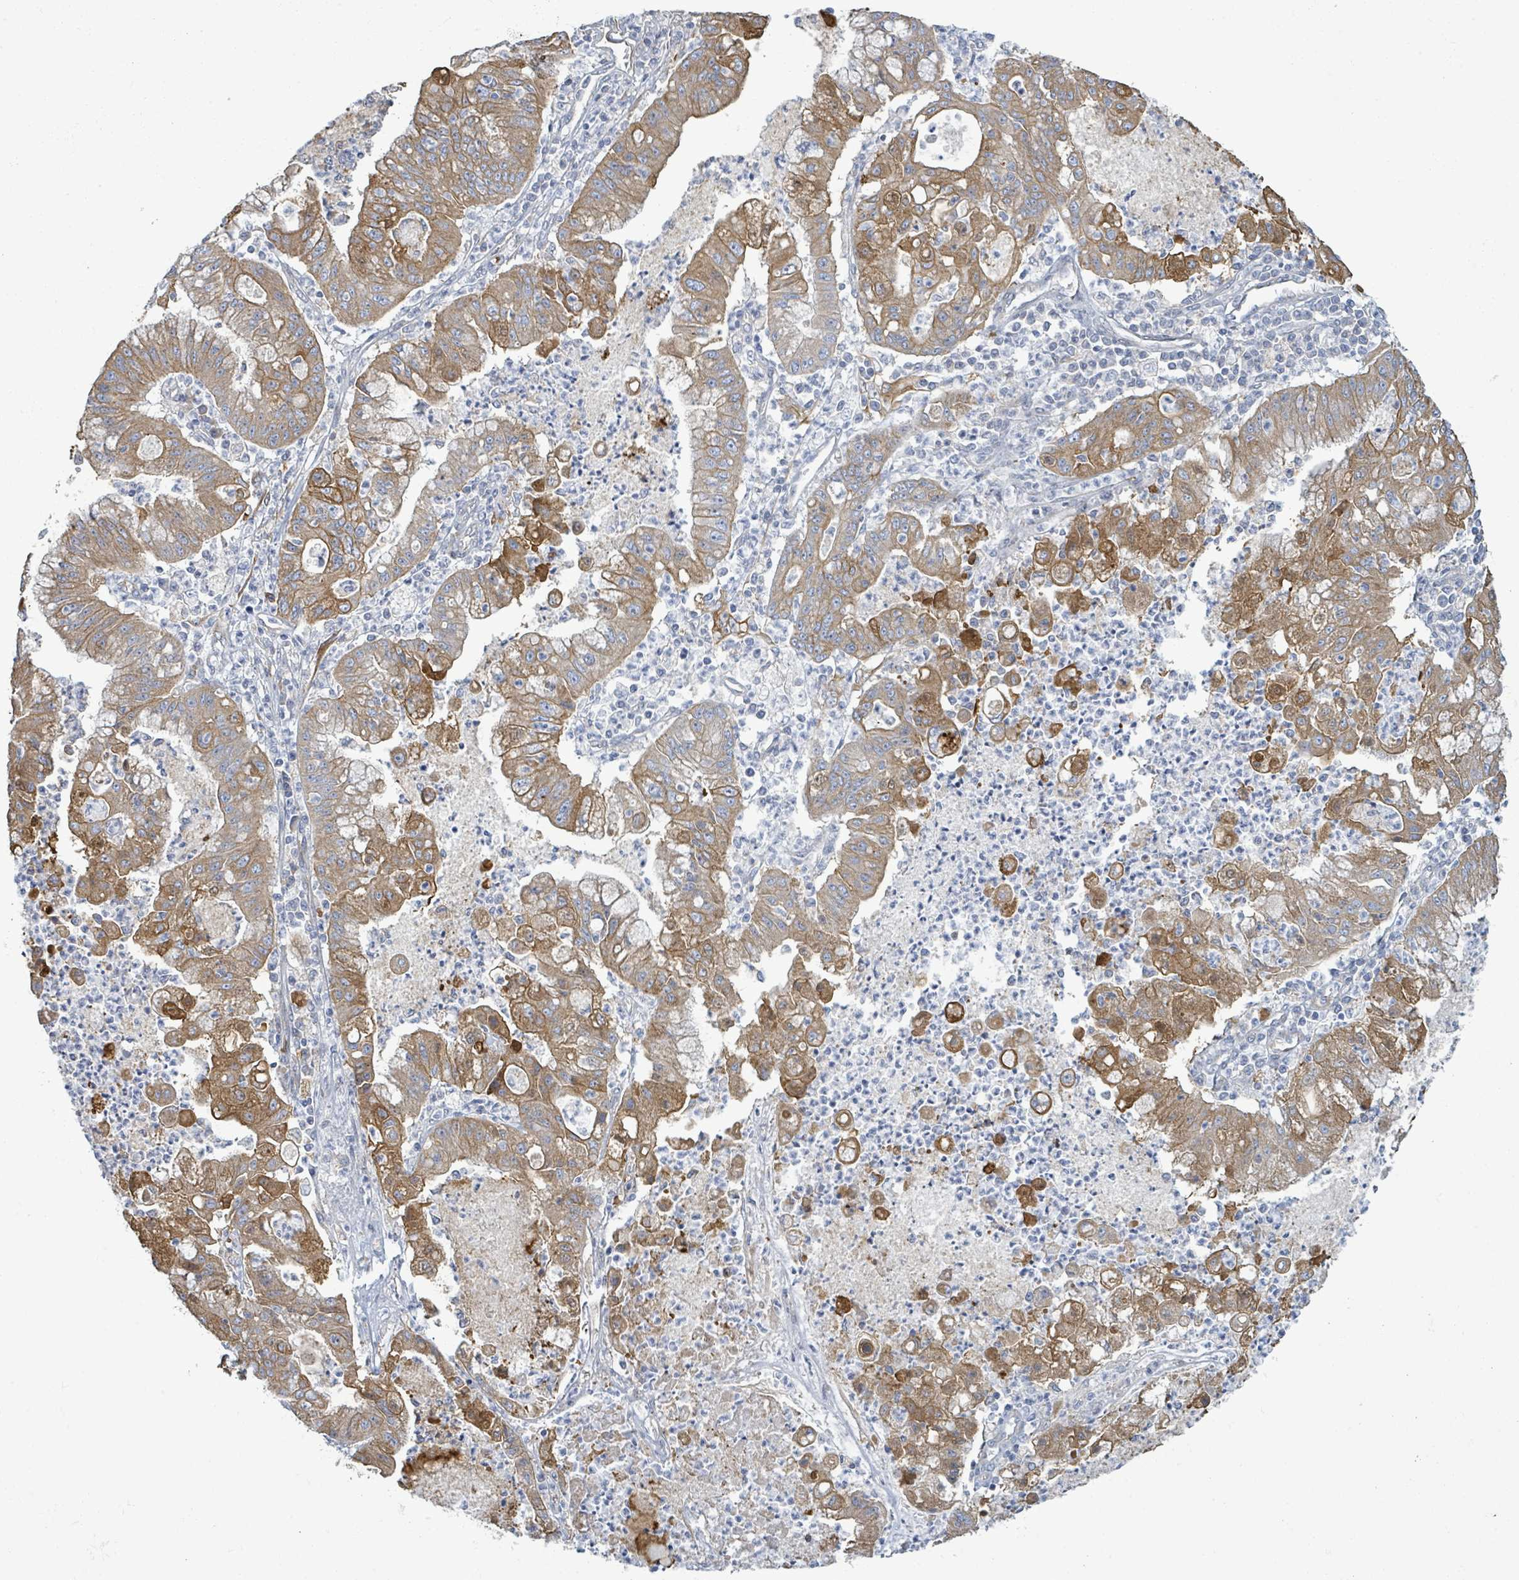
{"staining": {"intensity": "moderate", "quantity": ">75%", "location": "cytoplasmic/membranous"}, "tissue": "ovarian cancer", "cell_type": "Tumor cells", "image_type": "cancer", "snomed": [{"axis": "morphology", "description": "Cystadenocarcinoma, mucinous, NOS"}, {"axis": "topography", "description": "Ovary"}], "caption": "Immunohistochemical staining of ovarian mucinous cystadenocarcinoma displays moderate cytoplasmic/membranous protein staining in approximately >75% of tumor cells.", "gene": "COL13A1", "patient": {"sex": "female", "age": 70}}